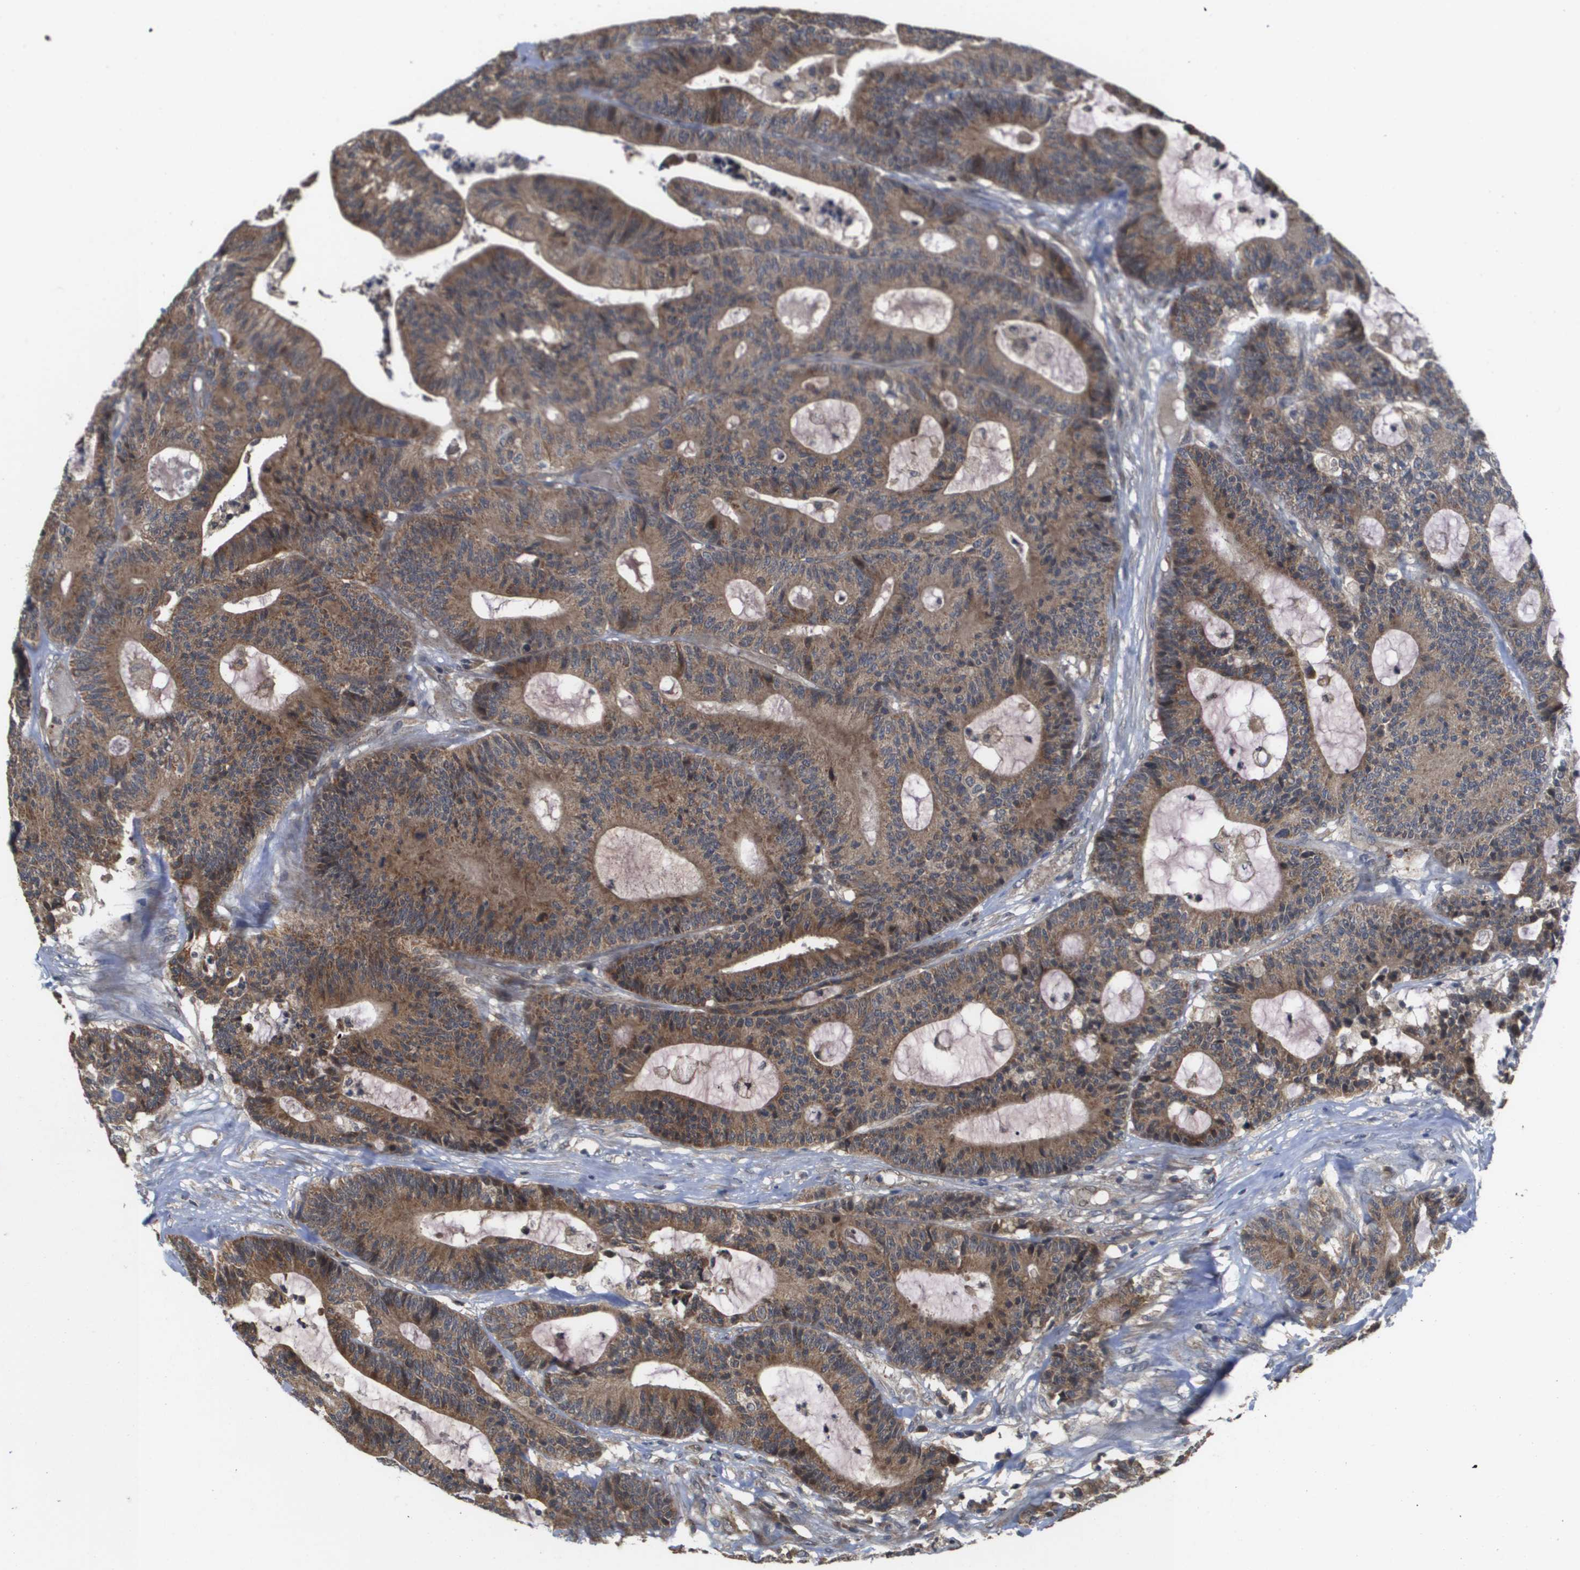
{"staining": {"intensity": "moderate", "quantity": ">75%", "location": "cytoplasmic/membranous"}, "tissue": "colorectal cancer", "cell_type": "Tumor cells", "image_type": "cancer", "snomed": [{"axis": "morphology", "description": "Adenocarcinoma, NOS"}, {"axis": "topography", "description": "Colon"}], "caption": "Tumor cells display medium levels of moderate cytoplasmic/membranous positivity in about >75% of cells in human colorectal cancer.", "gene": "RBM38", "patient": {"sex": "female", "age": 84}}